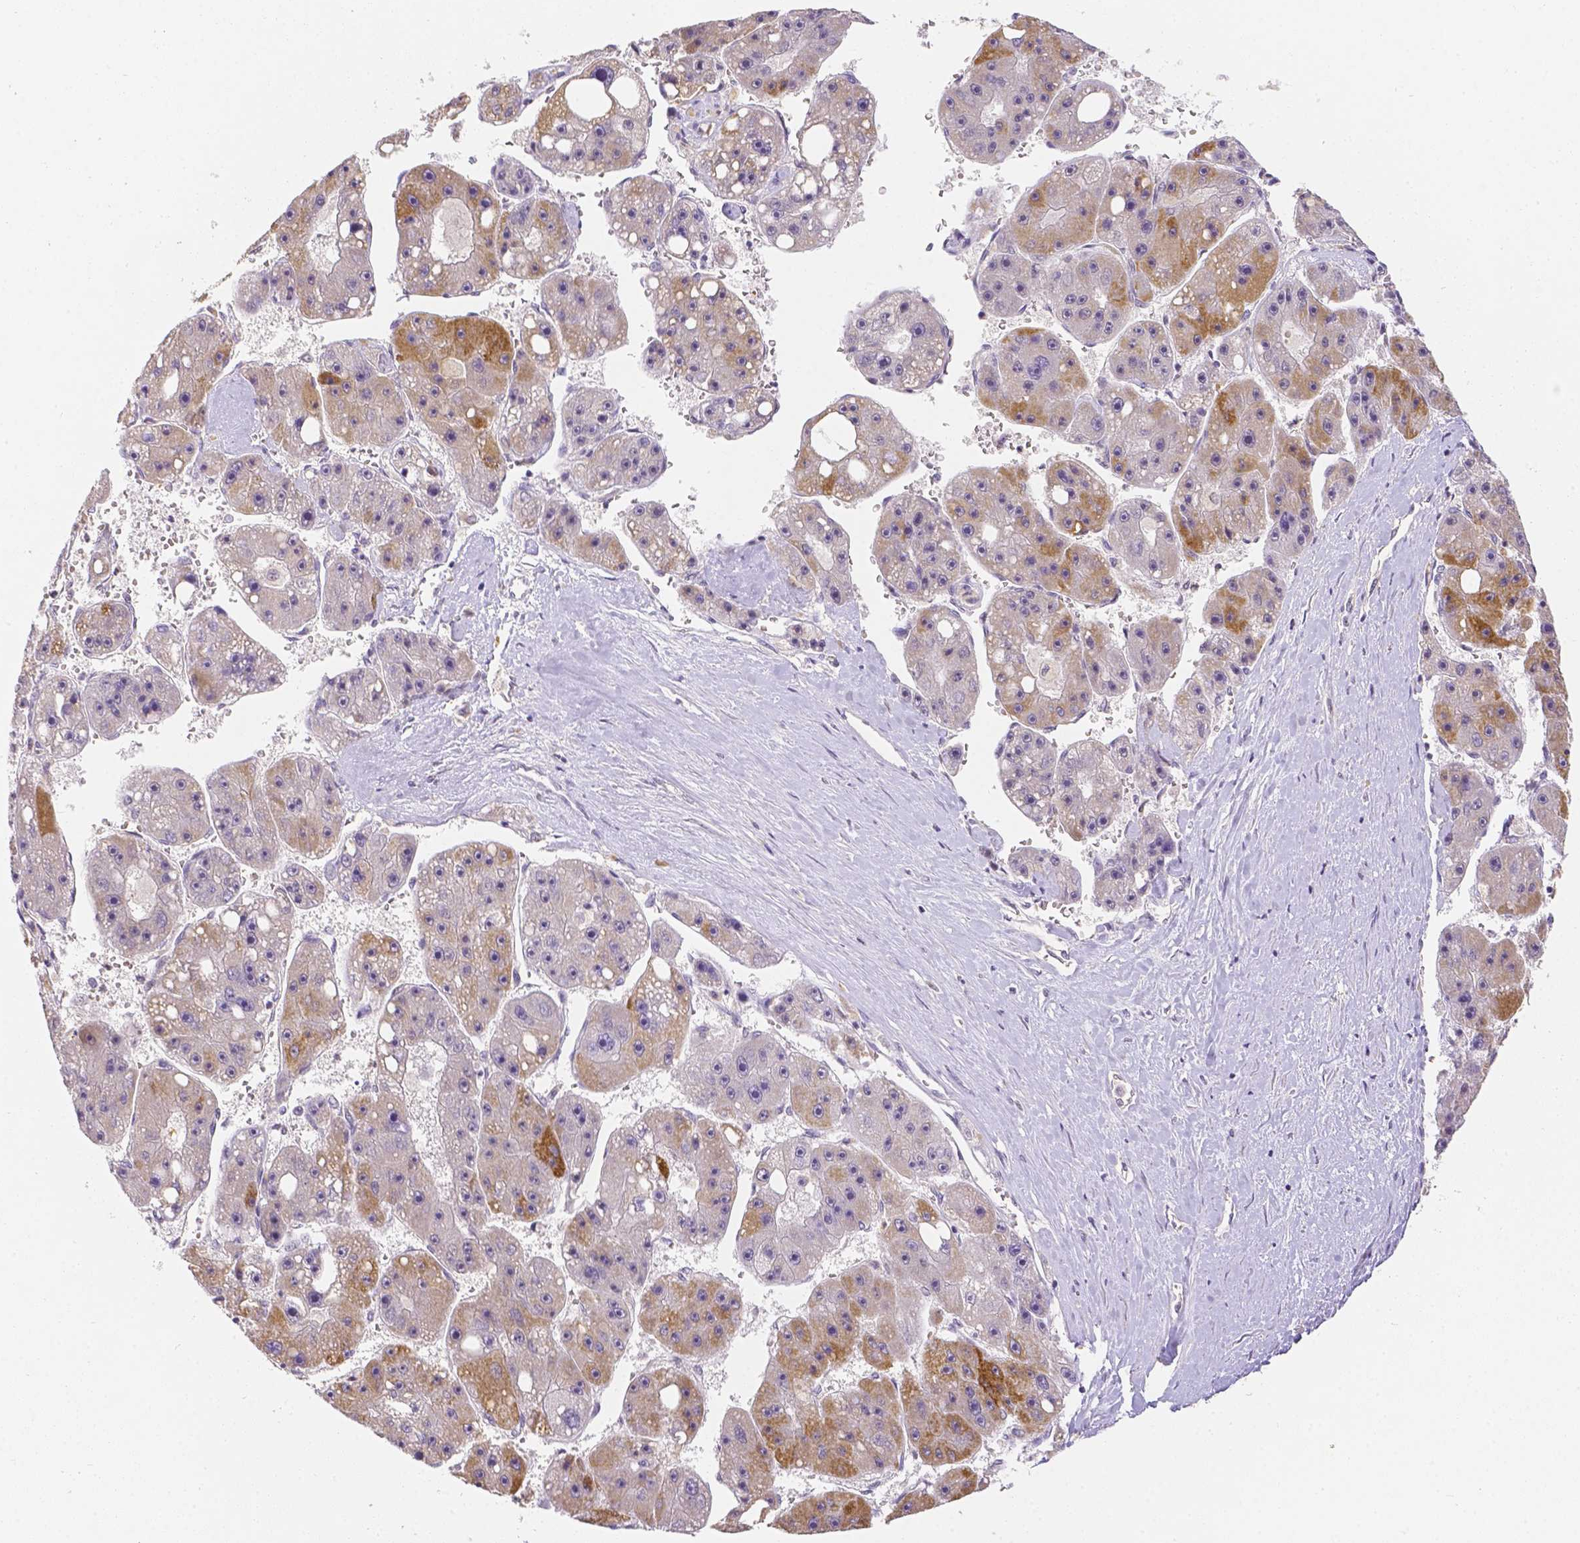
{"staining": {"intensity": "moderate", "quantity": "<25%", "location": "cytoplasmic/membranous"}, "tissue": "liver cancer", "cell_type": "Tumor cells", "image_type": "cancer", "snomed": [{"axis": "morphology", "description": "Carcinoma, Hepatocellular, NOS"}, {"axis": "topography", "description": "Liver"}], "caption": "Immunohistochemical staining of hepatocellular carcinoma (liver) reveals moderate cytoplasmic/membranous protein staining in approximately <25% of tumor cells.", "gene": "ZNF280B", "patient": {"sex": "female", "age": 61}}